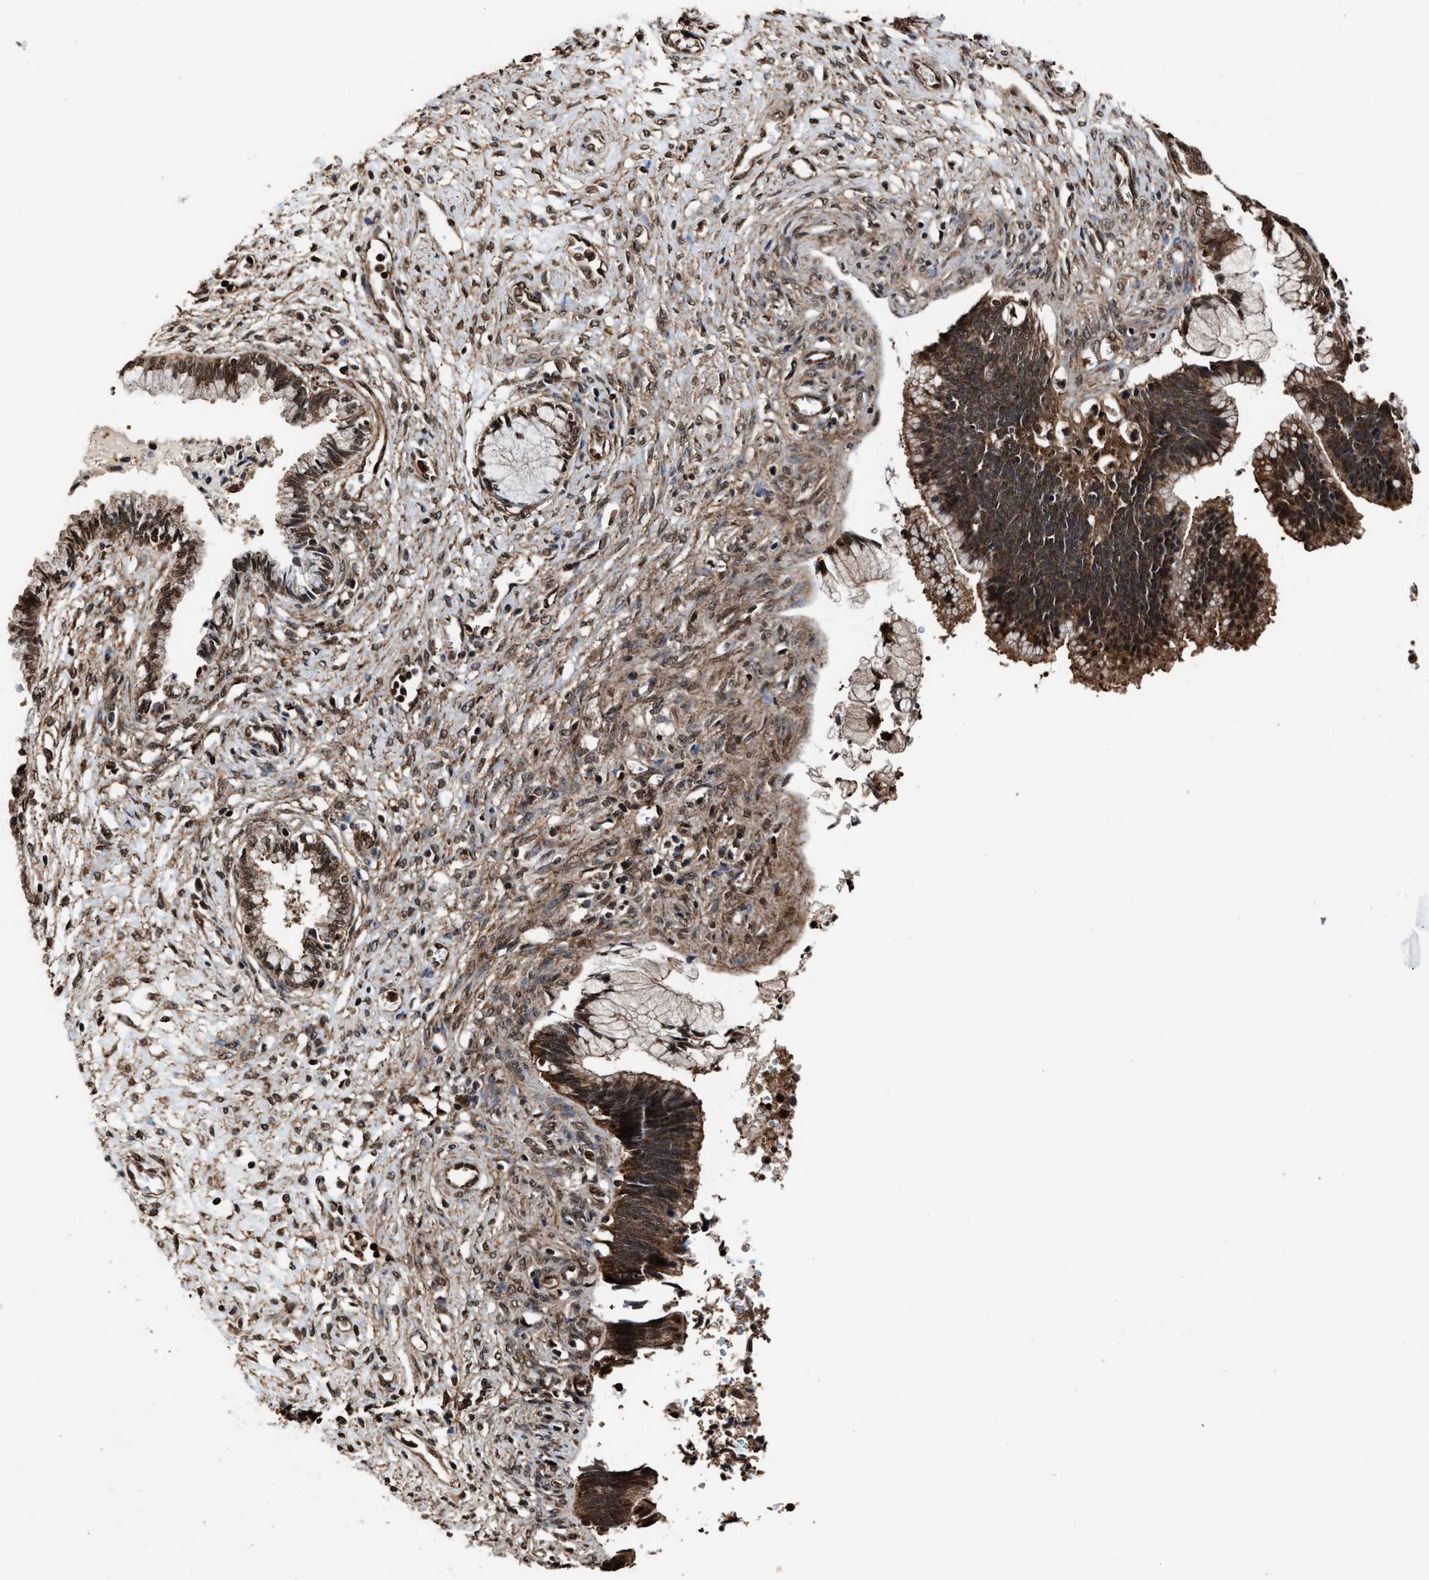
{"staining": {"intensity": "strong", "quantity": ">75%", "location": "cytoplasmic/membranous,nuclear"}, "tissue": "cervical cancer", "cell_type": "Tumor cells", "image_type": "cancer", "snomed": [{"axis": "morphology", "description": "Adenocarcinoma, NOS"}, {"axis": "topography", "description": "Cervix"}], "caption": "Protein analysis of adenocarcinoma (cervical) tissue reveals strong cytoplasmic/membranous and nuclear expression in approximately >75% of tumor cells.", "gene": "SEPTIN2", "patient": {"sex": "female", "age": 44}}